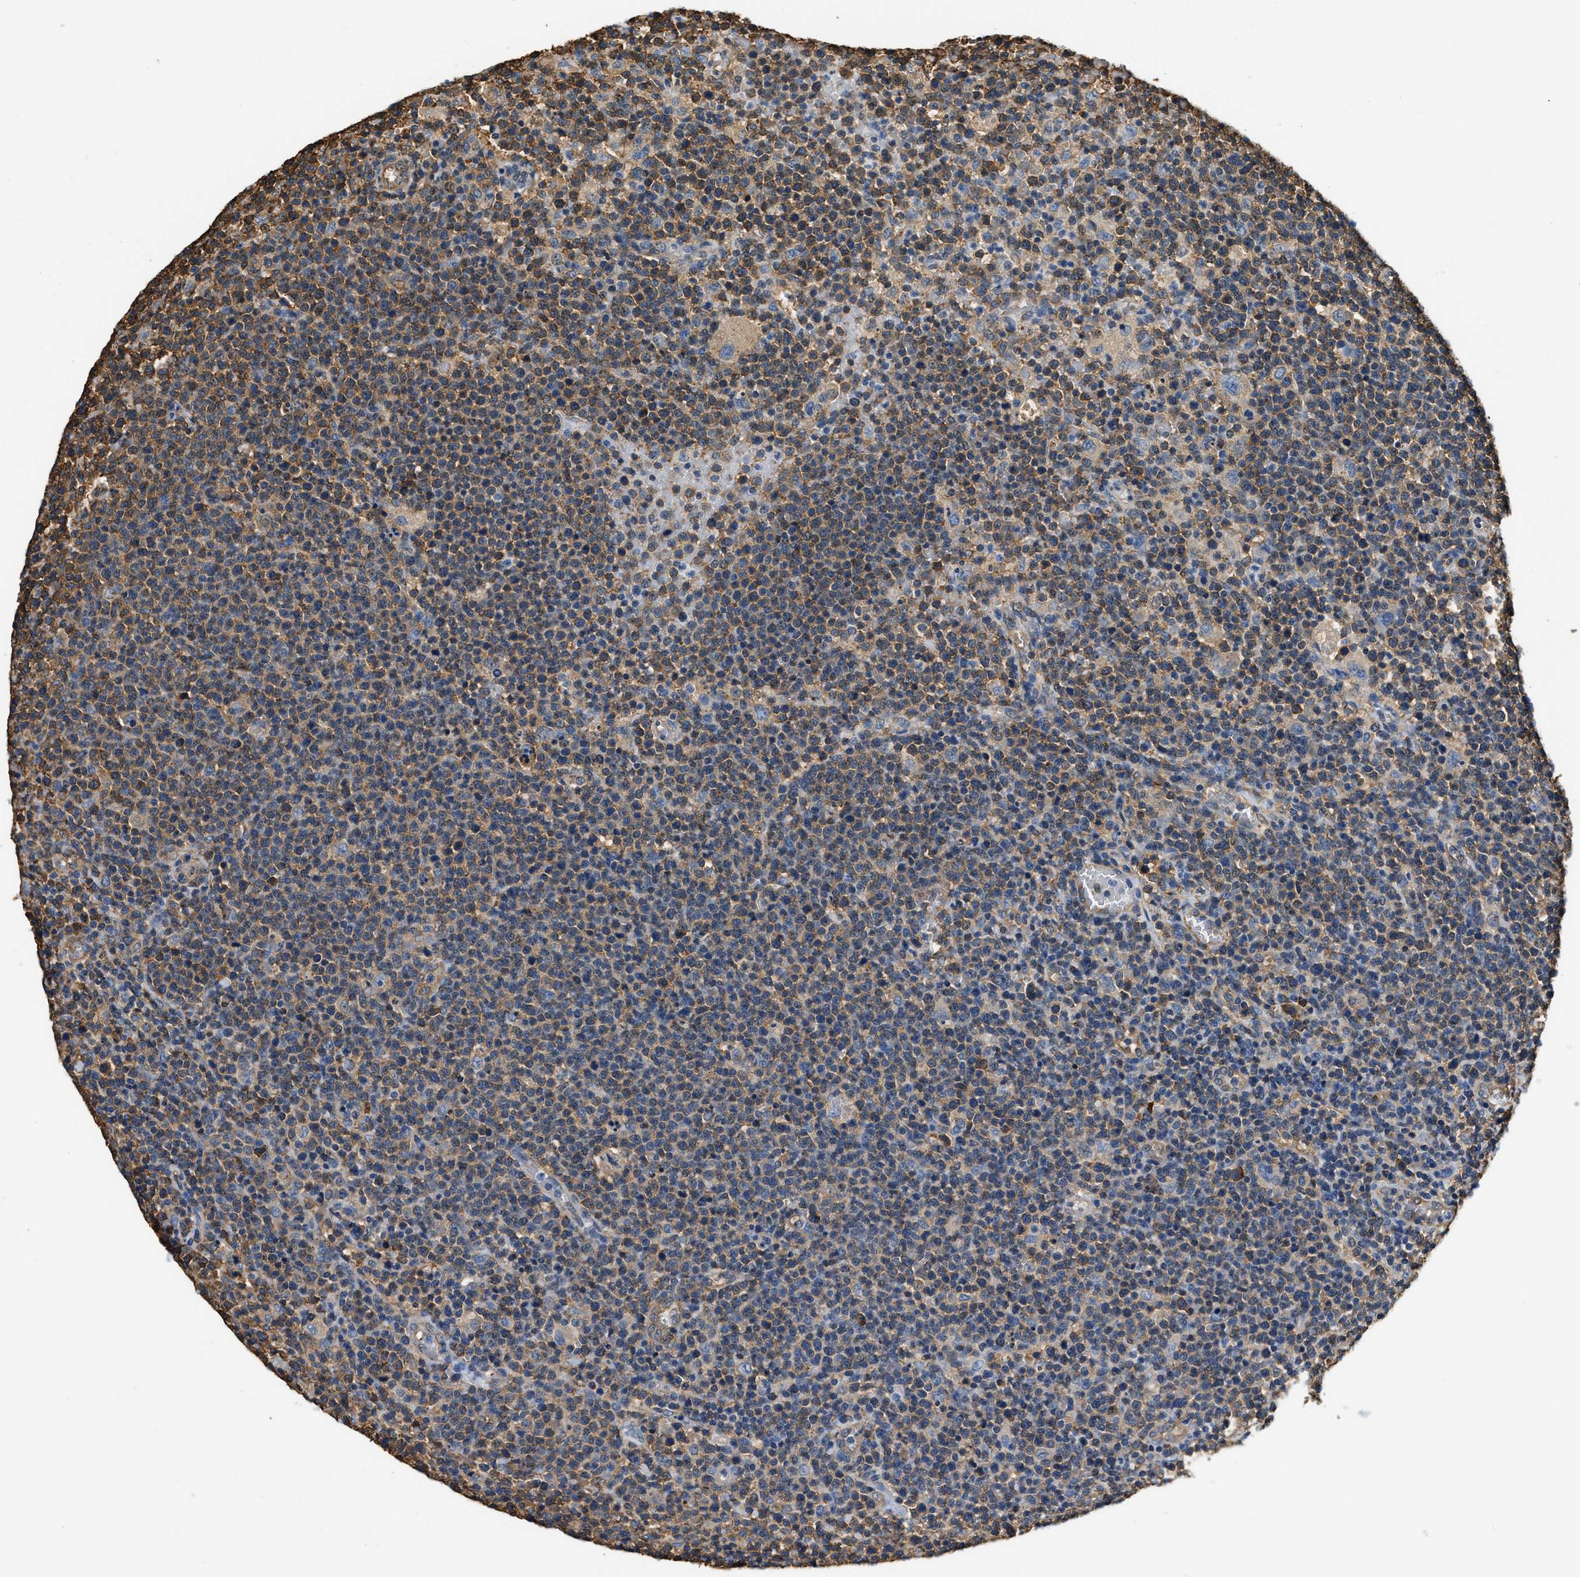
{"staining": {"intensity": "moderate", "quantity": ">75%", "location": "cytoplasmic/membranous"}, "tissue": "lymphoma", "cell_type": "Tumor cells", "image_type": "cancer", "snomed": [{"axis": "morphology", "description": "Malignant lymphoma, non-Hodgkin's type, High grade"}, {"axis": "topography", "description": "Lymph node"}], "caption": "Brown immunohistochemical staining in lymphoma exhibits moderate cytoplasmic/membranous staining in about >75% of tumor cells.", "gene": "PPP2R1B", "patient": {"sex": "male", "age": 61}}